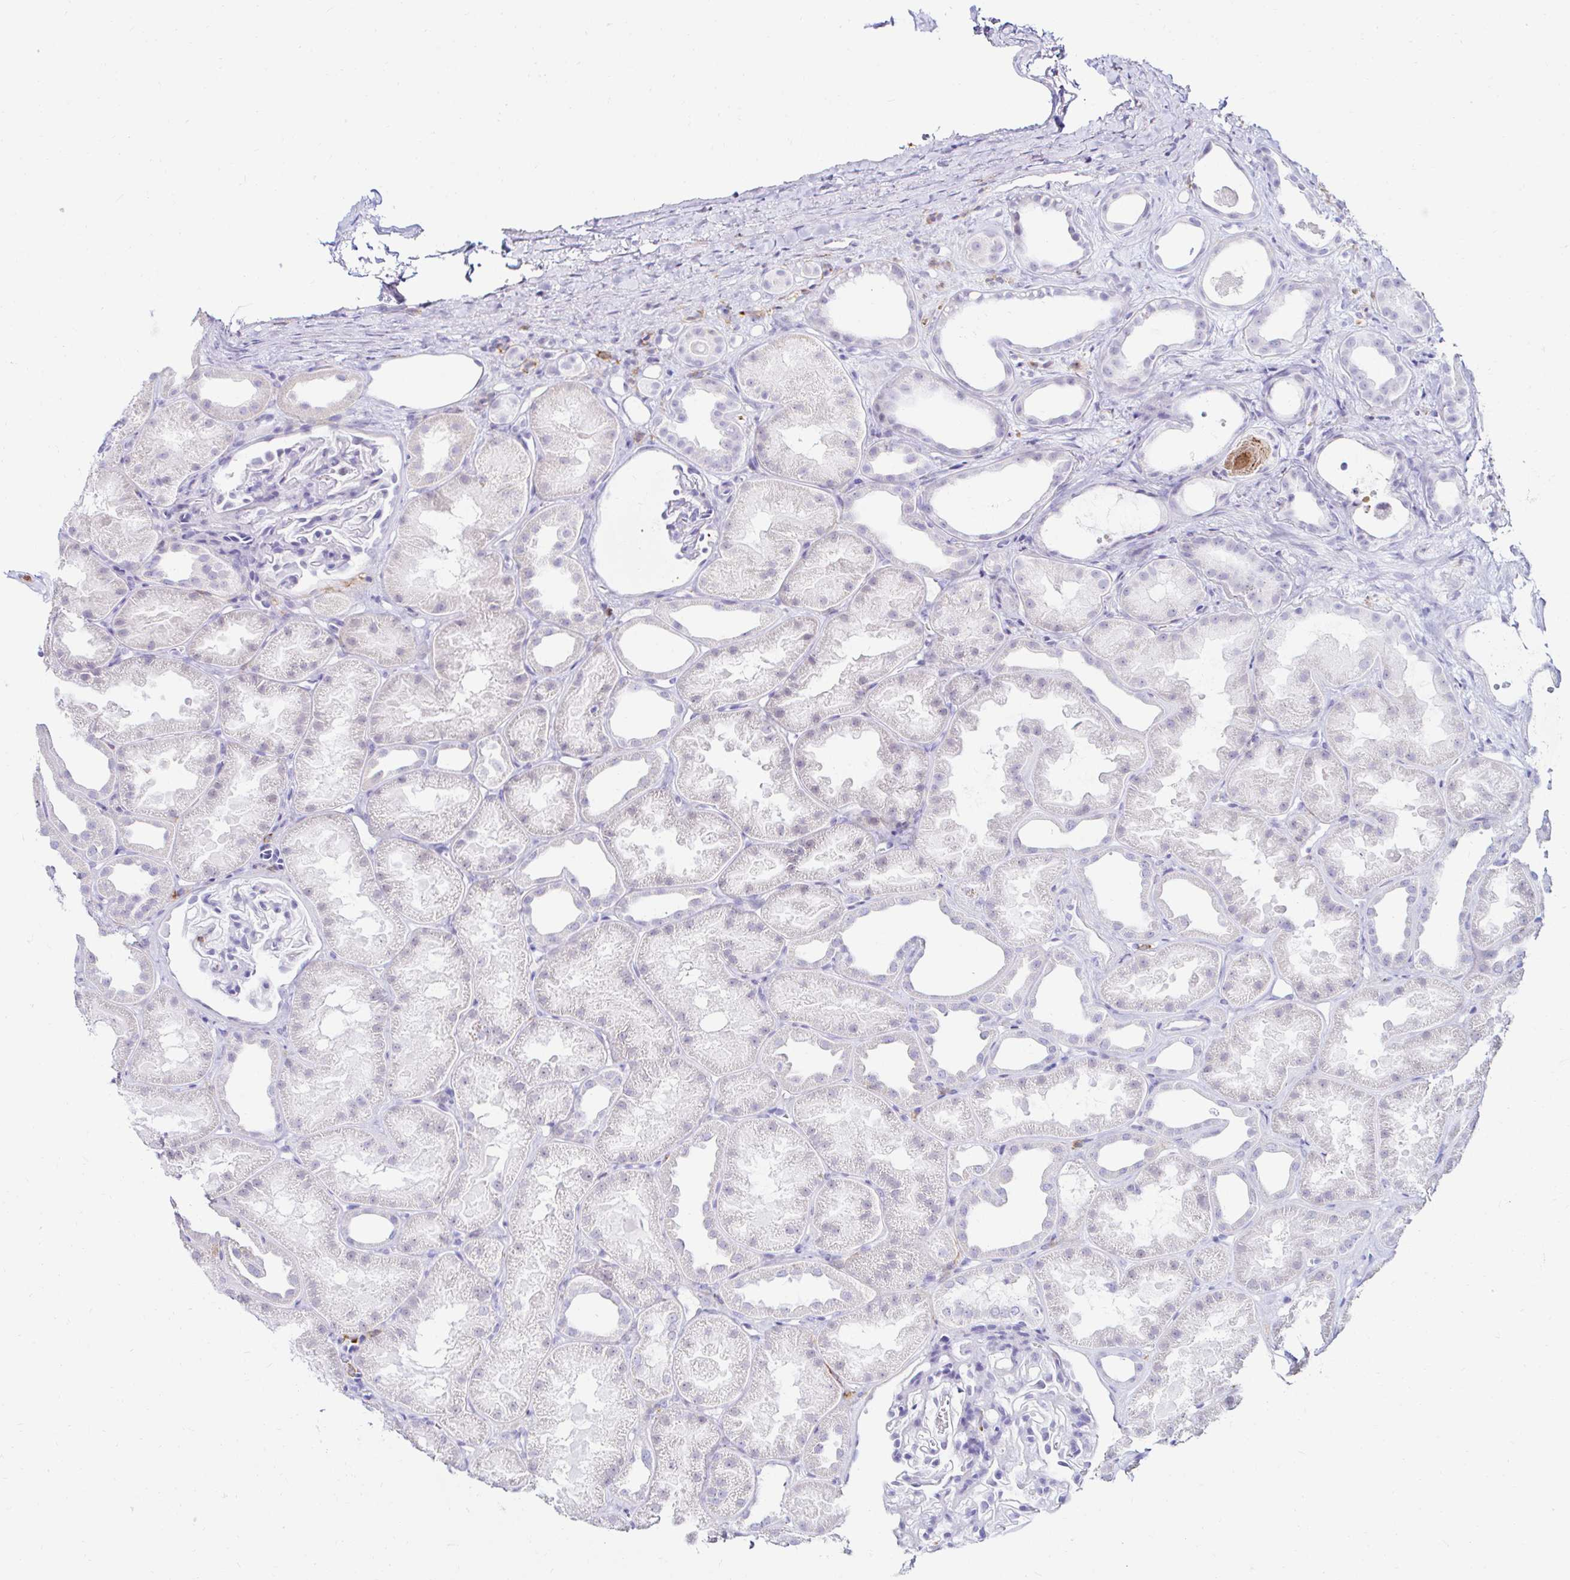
{"staining": {"intensity": "negative", "quantity": "none", "location": "none"}, "tissue": "kidney", "cell_type": "Cells in glomeruli", "image_type": "normal", "snomed": [{"axis": "morphology", "description": "Normal tissue, NOS"}, {"axis": "topography", "description": "Kidney"}], "caption": "This is an IHC micrograph of benign human kidney. There is no staining in cells in glomeruli.", "gene": "CYBB", "patient": {"sex": "male", "age": 61}}